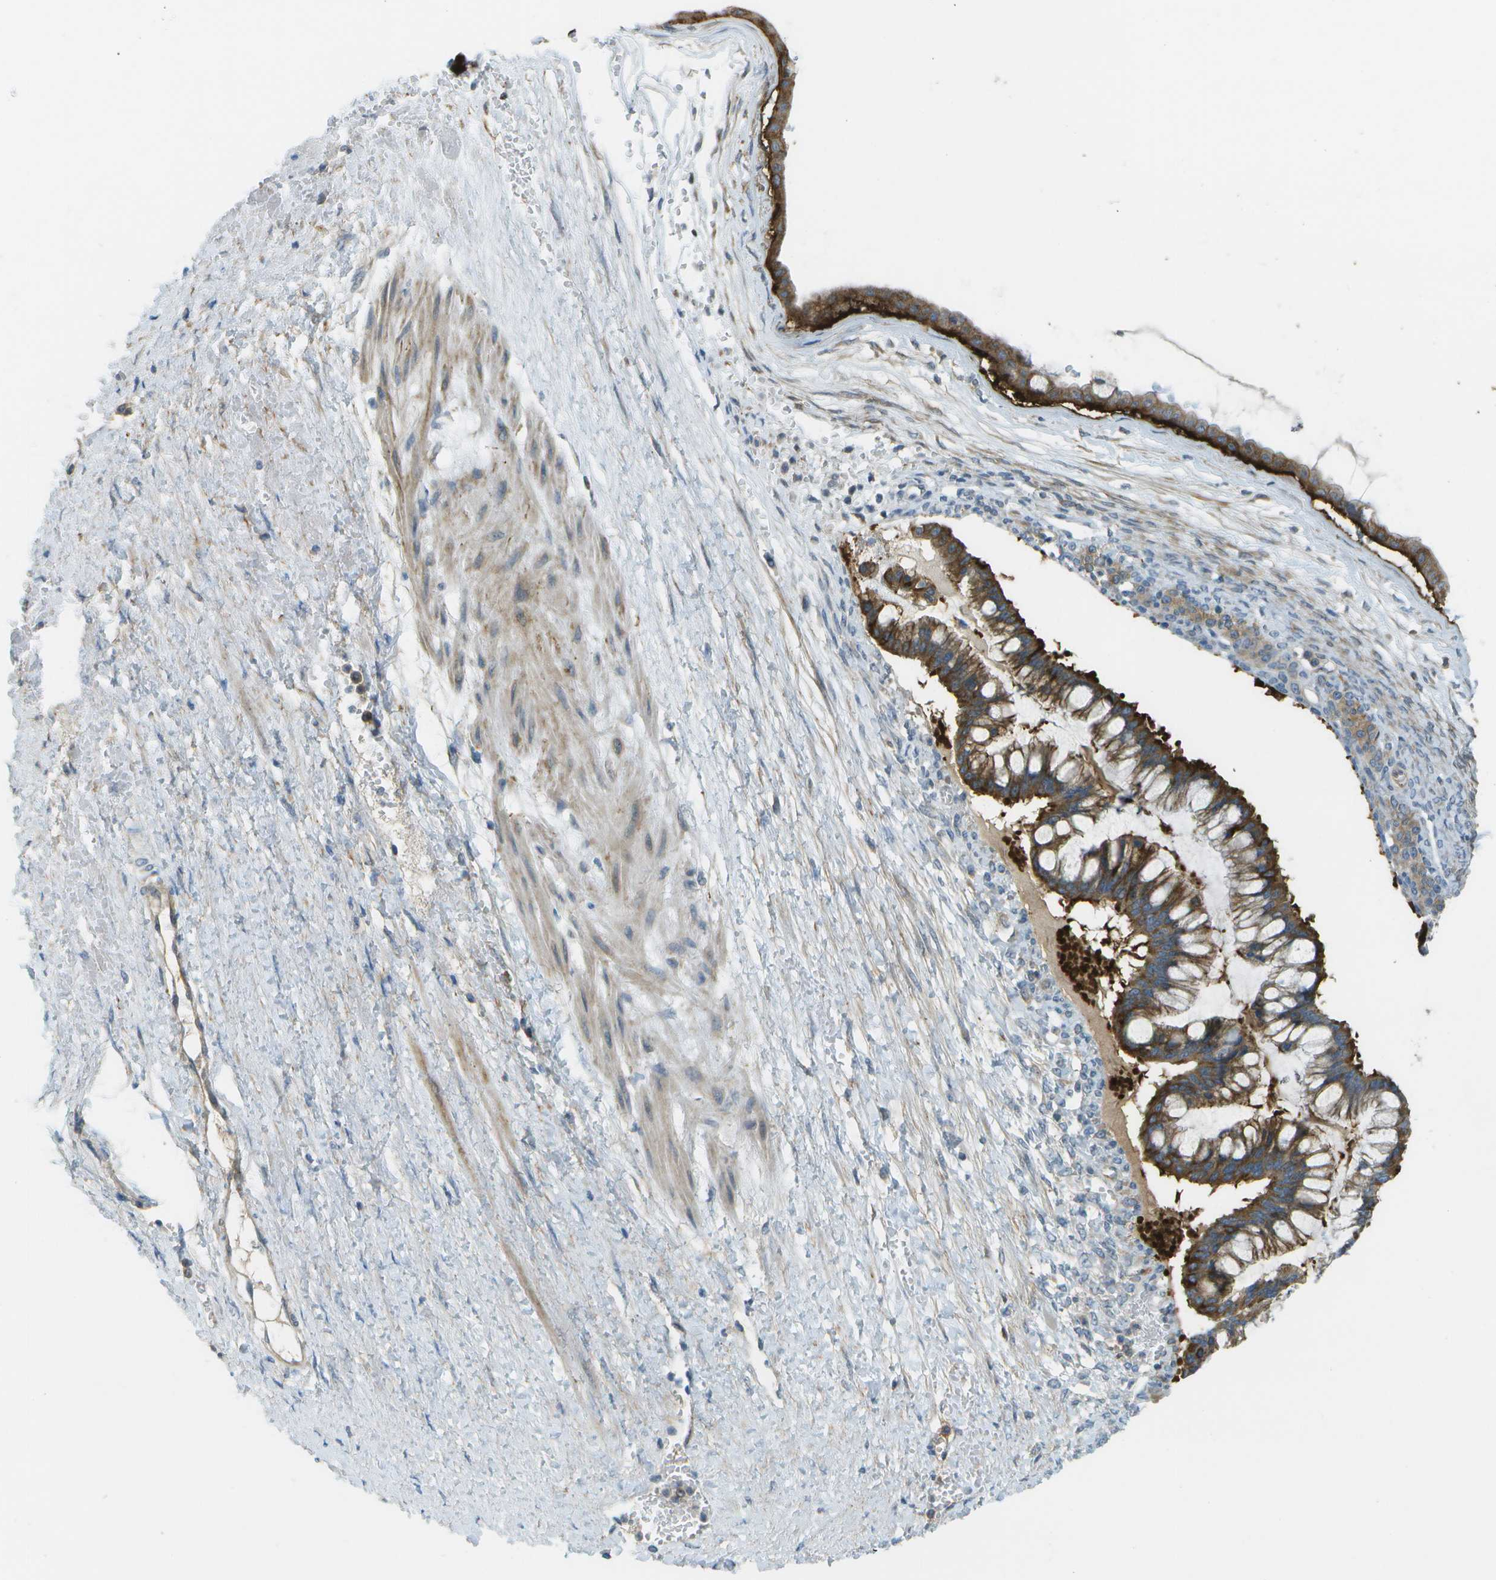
{"staining": {"intensity": "strong", "quantity": ">75%", "location": "cytoplasmic/membranous"}, "tissue": "ovarian cancer", "cell_type": "Tumor cells", "image_type": "cancer", "snomed": [{"axis": "morphology", "description": "Cystadenocarcinoma, mucinous, NOS"}, {"axis": "topography", "description": "Ovary"}], "caption": "Ovarian cancer was stained to show a protein in brown. There is high levels of strong cytoplasmic/membranous staining in about >75% of tumor cells.", "gene": "WNK2", "patient": {"sex": "female", "age": 73}}